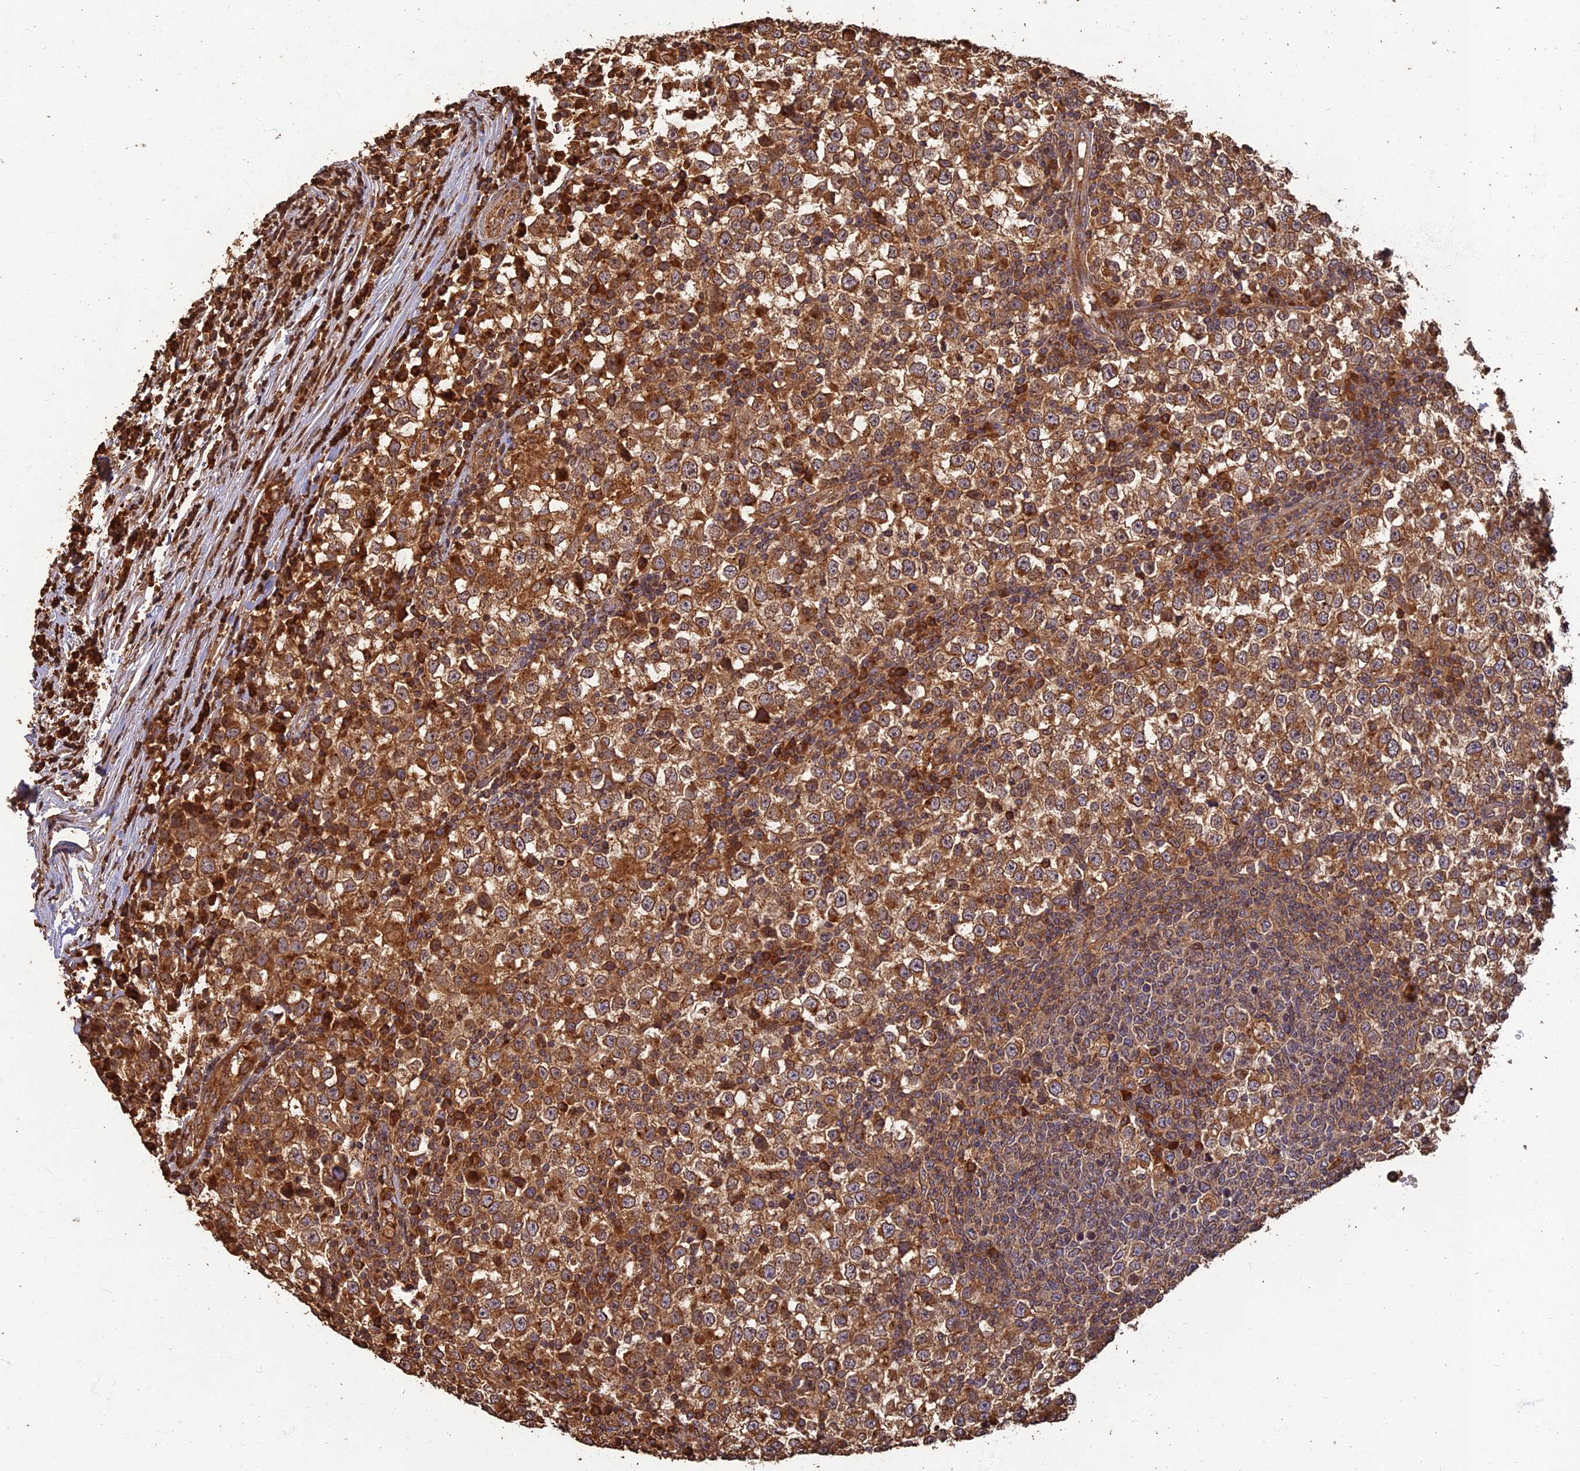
{"staining": {"intensity": "moderate", "quantity": ">75%", "location": "cytoplasmic/membranous"}, "tissue": "testis cancer", "cell_type": "Tumor cells", "image_type": "cancer", "snomed": [{"axis": "morphology", "description": "Seminoma, NOS"}, {"axis": "topography", "description": "Testis"}], "caption": "The micrograph exhibits a brown stain indicating the presence of a protein in the cytoplasmic/membranous of tumor cells in testis seminoma.", "gene": "CORO1C", "patient": {"sex": "male", "age": 65}}